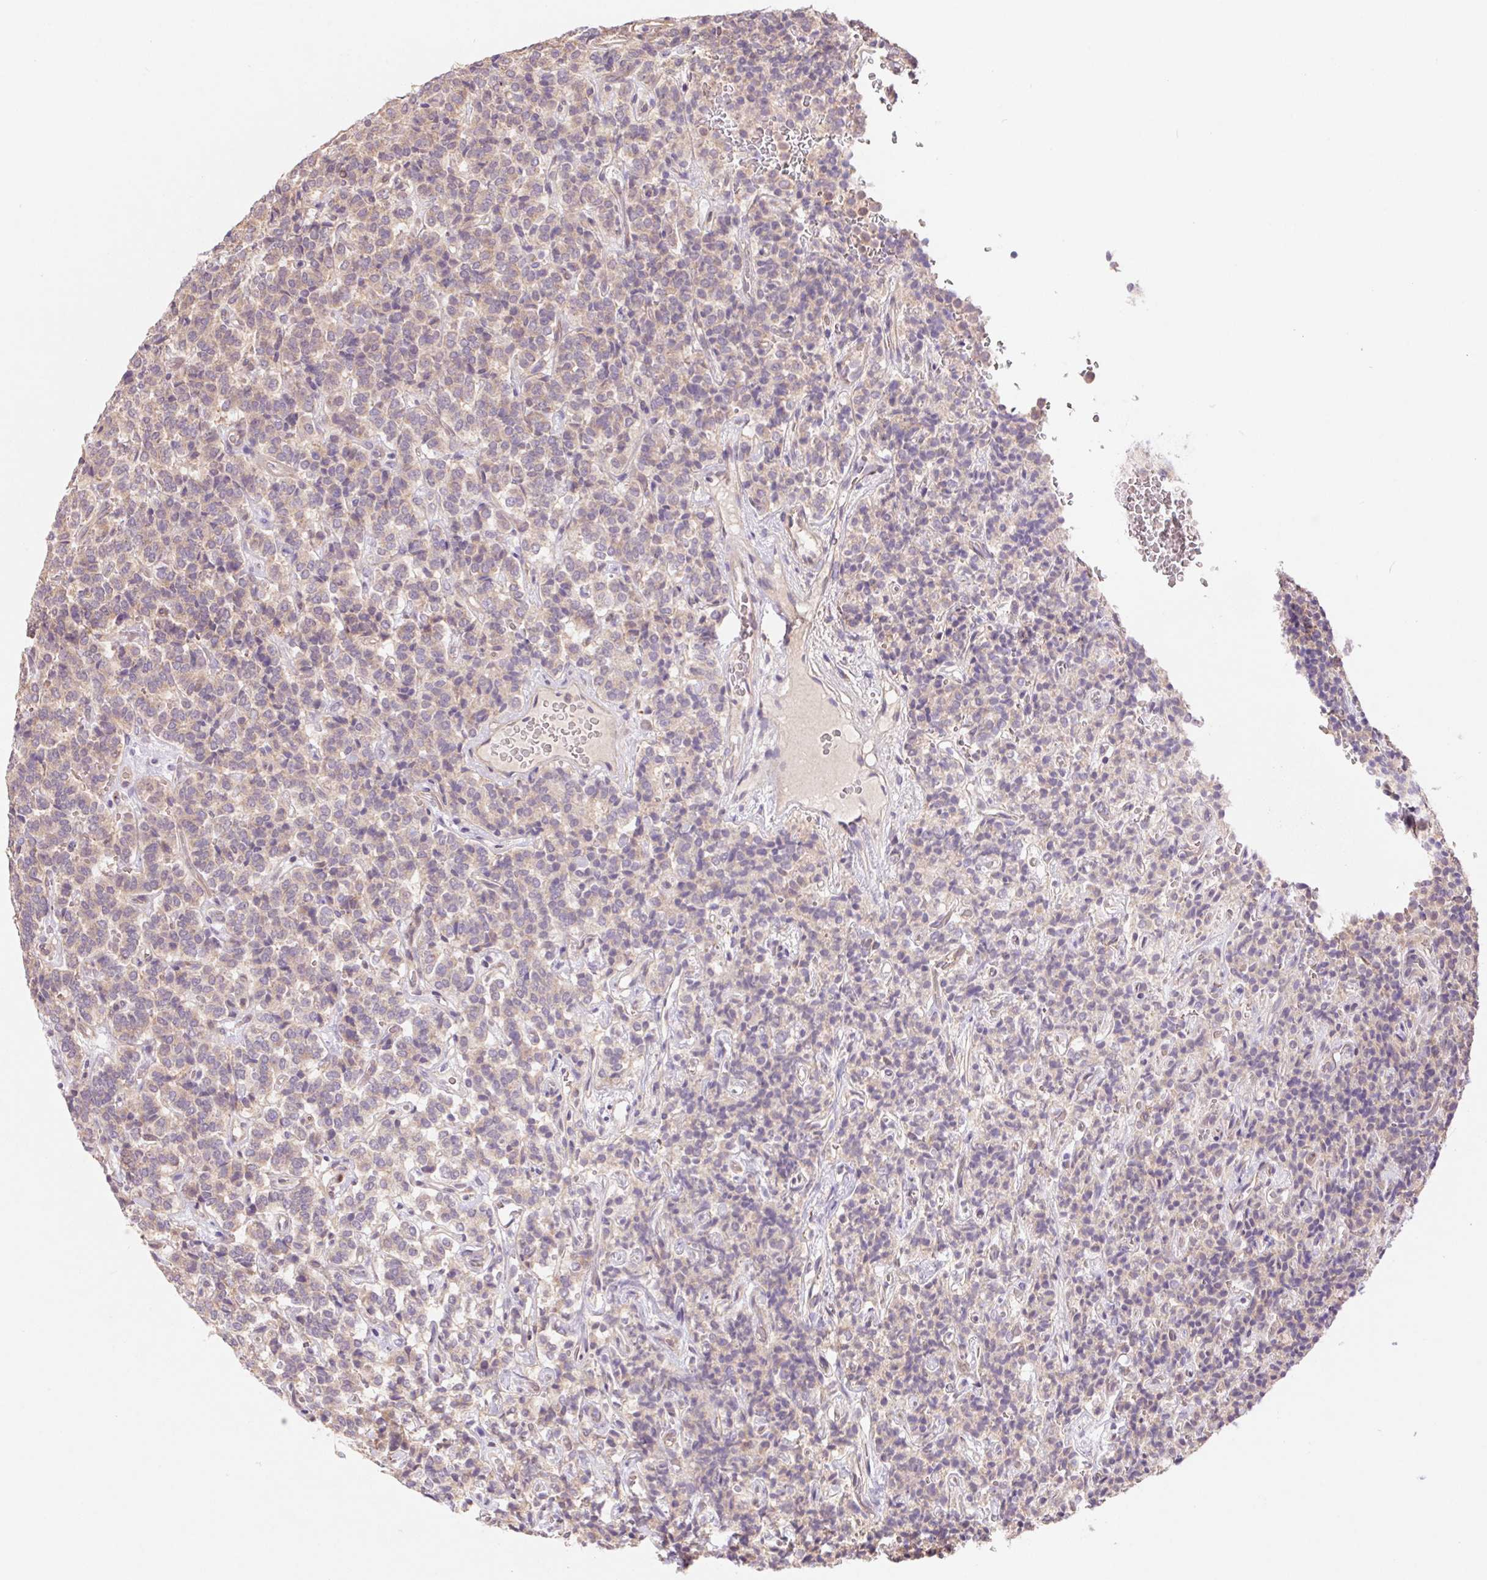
{"staining": {"intensity": "weak", "quantity": "<25%", "location": "cytoplasmic/membranous"}, "tissue": "carcinoid", "cell_type": "Tumor cells", "image_type": "cancer", "snomed": [{"axis": "morphology", "description": "Carcinoid, malignant, NOS"}, {"axis": "topography", "description": "Pancreas"}], "caption": "This is an IHC micrograph of human carcinoid. There is no positivity in tumor cells.", "gene": "RRM1", "patient": {"sex": "male", "age": 36}}